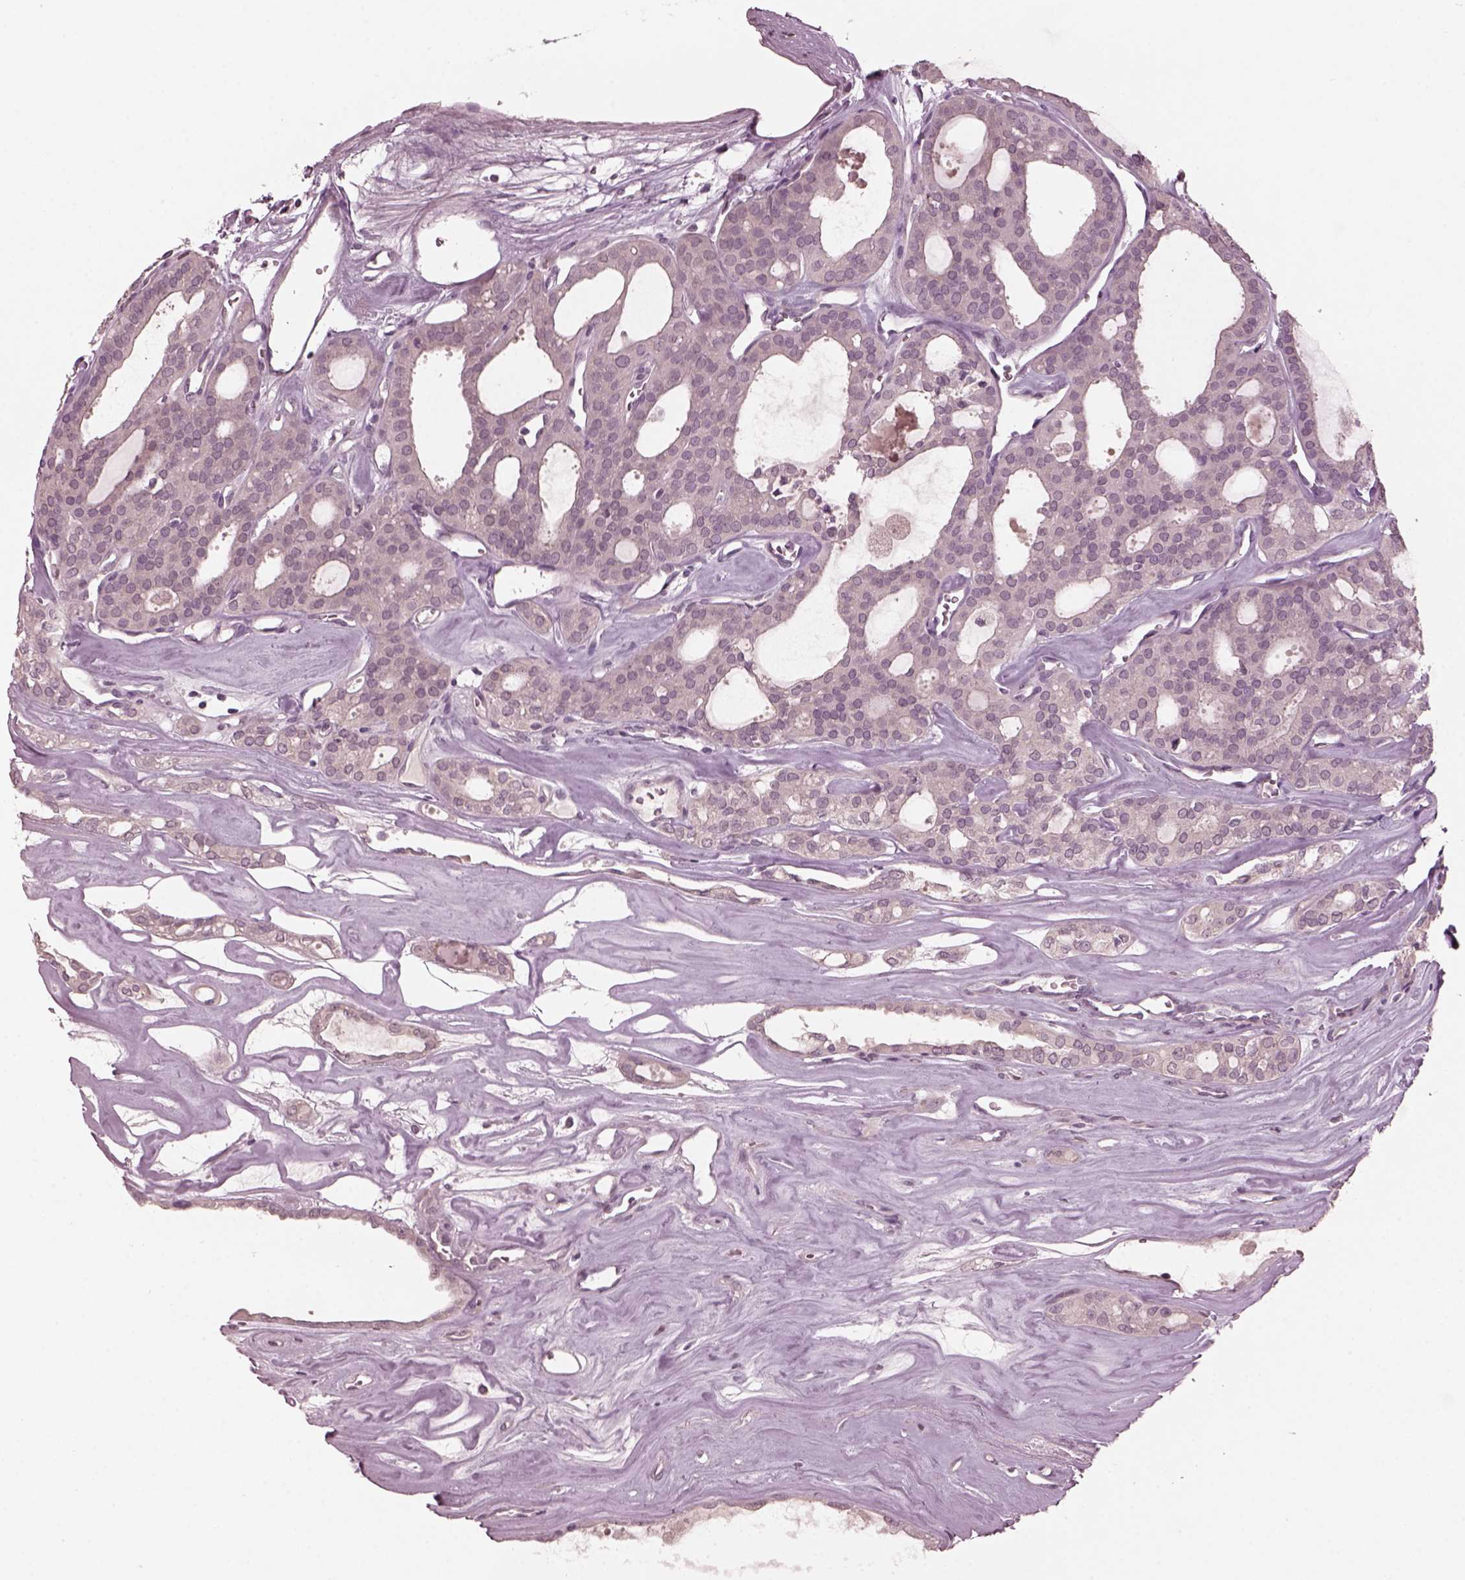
{"staining": {"intensity": "negative", "quantity": "none", "location": "none"}, "tissue": "thyroid cancer", "cell_type": "Tumor cells", "image_type": "cancer", "snomed": [{"axis": "morphology", "description": "Follicular adenoma carcinoma, NOS"}, {"axis": "topography", "description": "Thyroid gland"}], "caption": "Thyroid cancer (follicular adenoma carcinoma) was stained to show a protein in brown. There is no significant positivity in tumor cells. (DAB immunohistochemistry with hematoxylin counter stain).", "gene": "RGS7", "patient": {"sex": "male", "age": 75}}